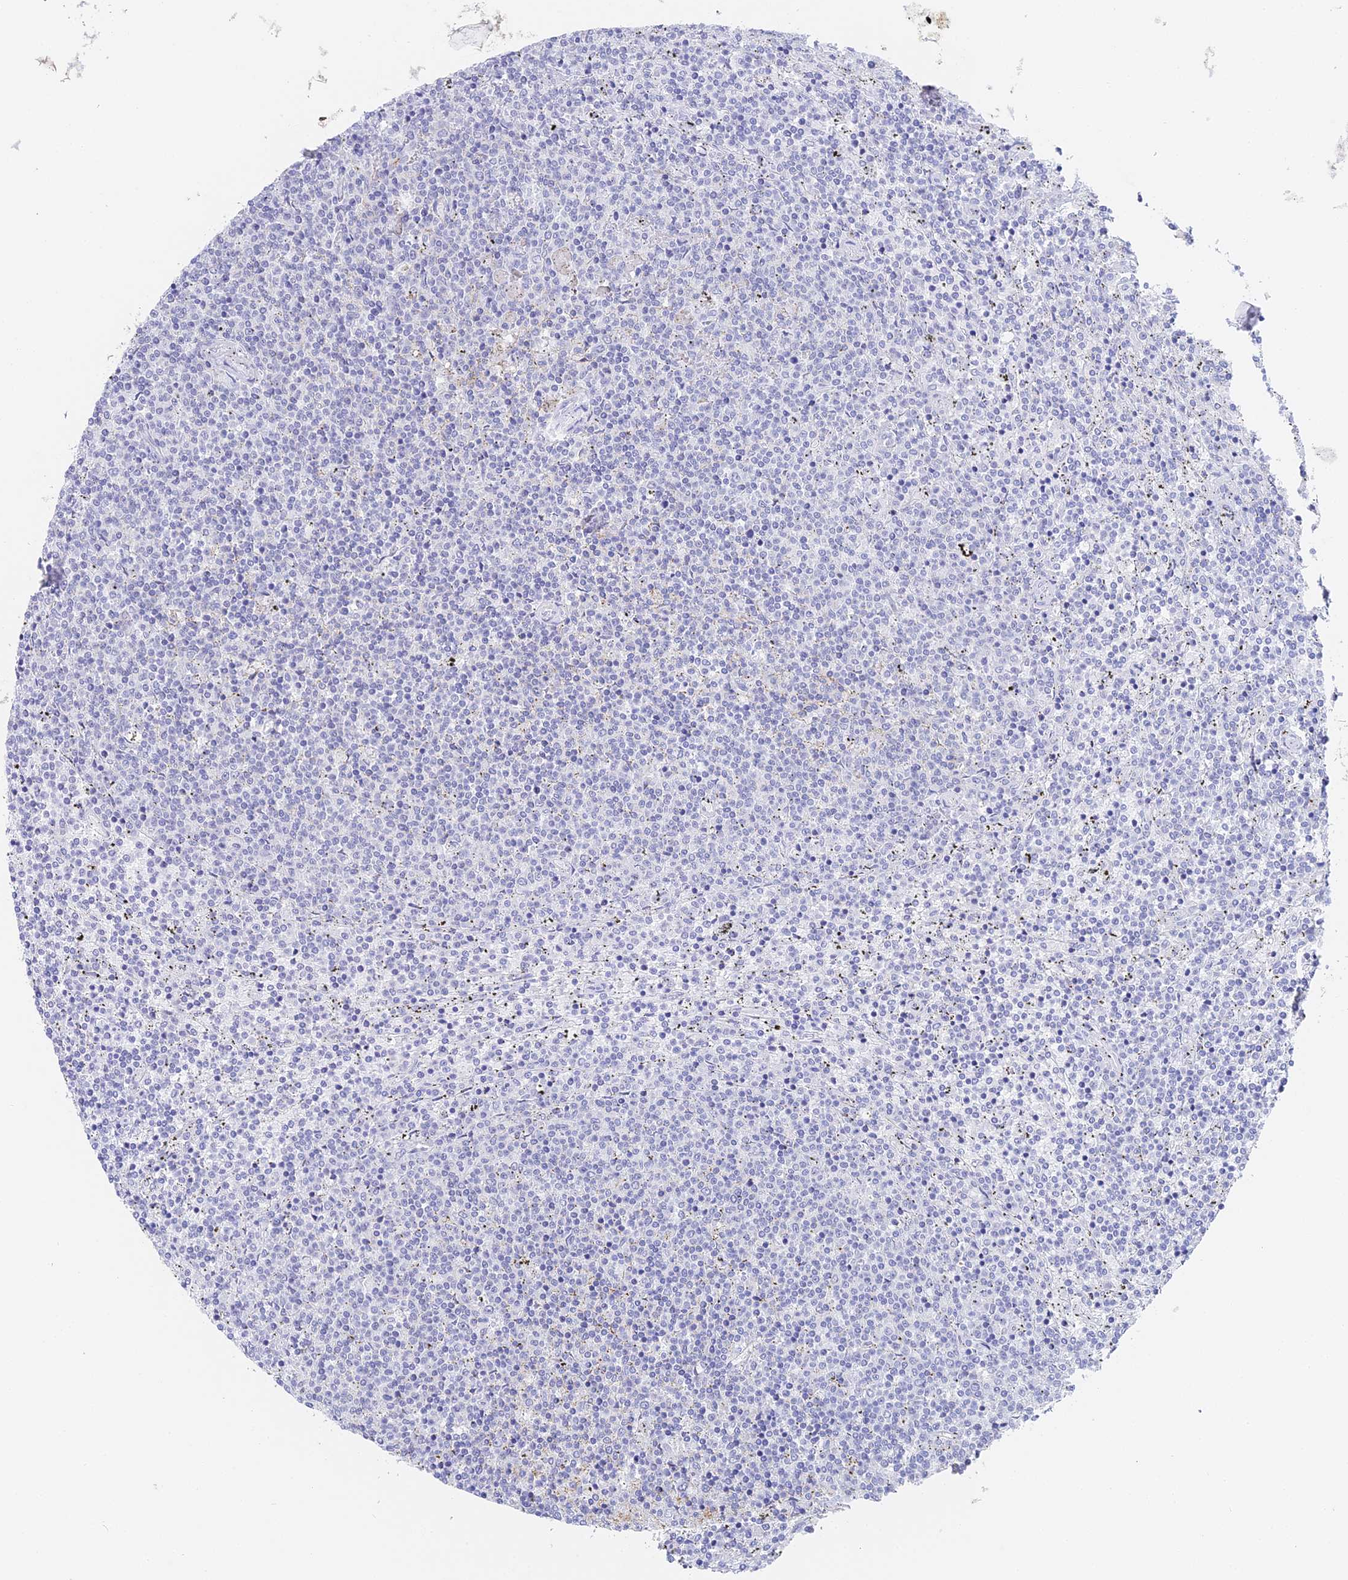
{"staining": {"intensity": "negative", "quantity": "none", "location": "none"}, "tissue": "lymphoma", "cell_type": "Tumor cells", "image_type": "cancer", "snomed": [{"axis": "morphology", "description": "Malignant lymphoma, non-Hodgkin's type, Low grade"}, {"axis": "topography", "description": "Spleen"}], "caption": "Protein analysis of lymphoma exhibits no significant staining in tumor cells.", "gene": "GJA1", "patient": {"sex": "female", "age": 50}}